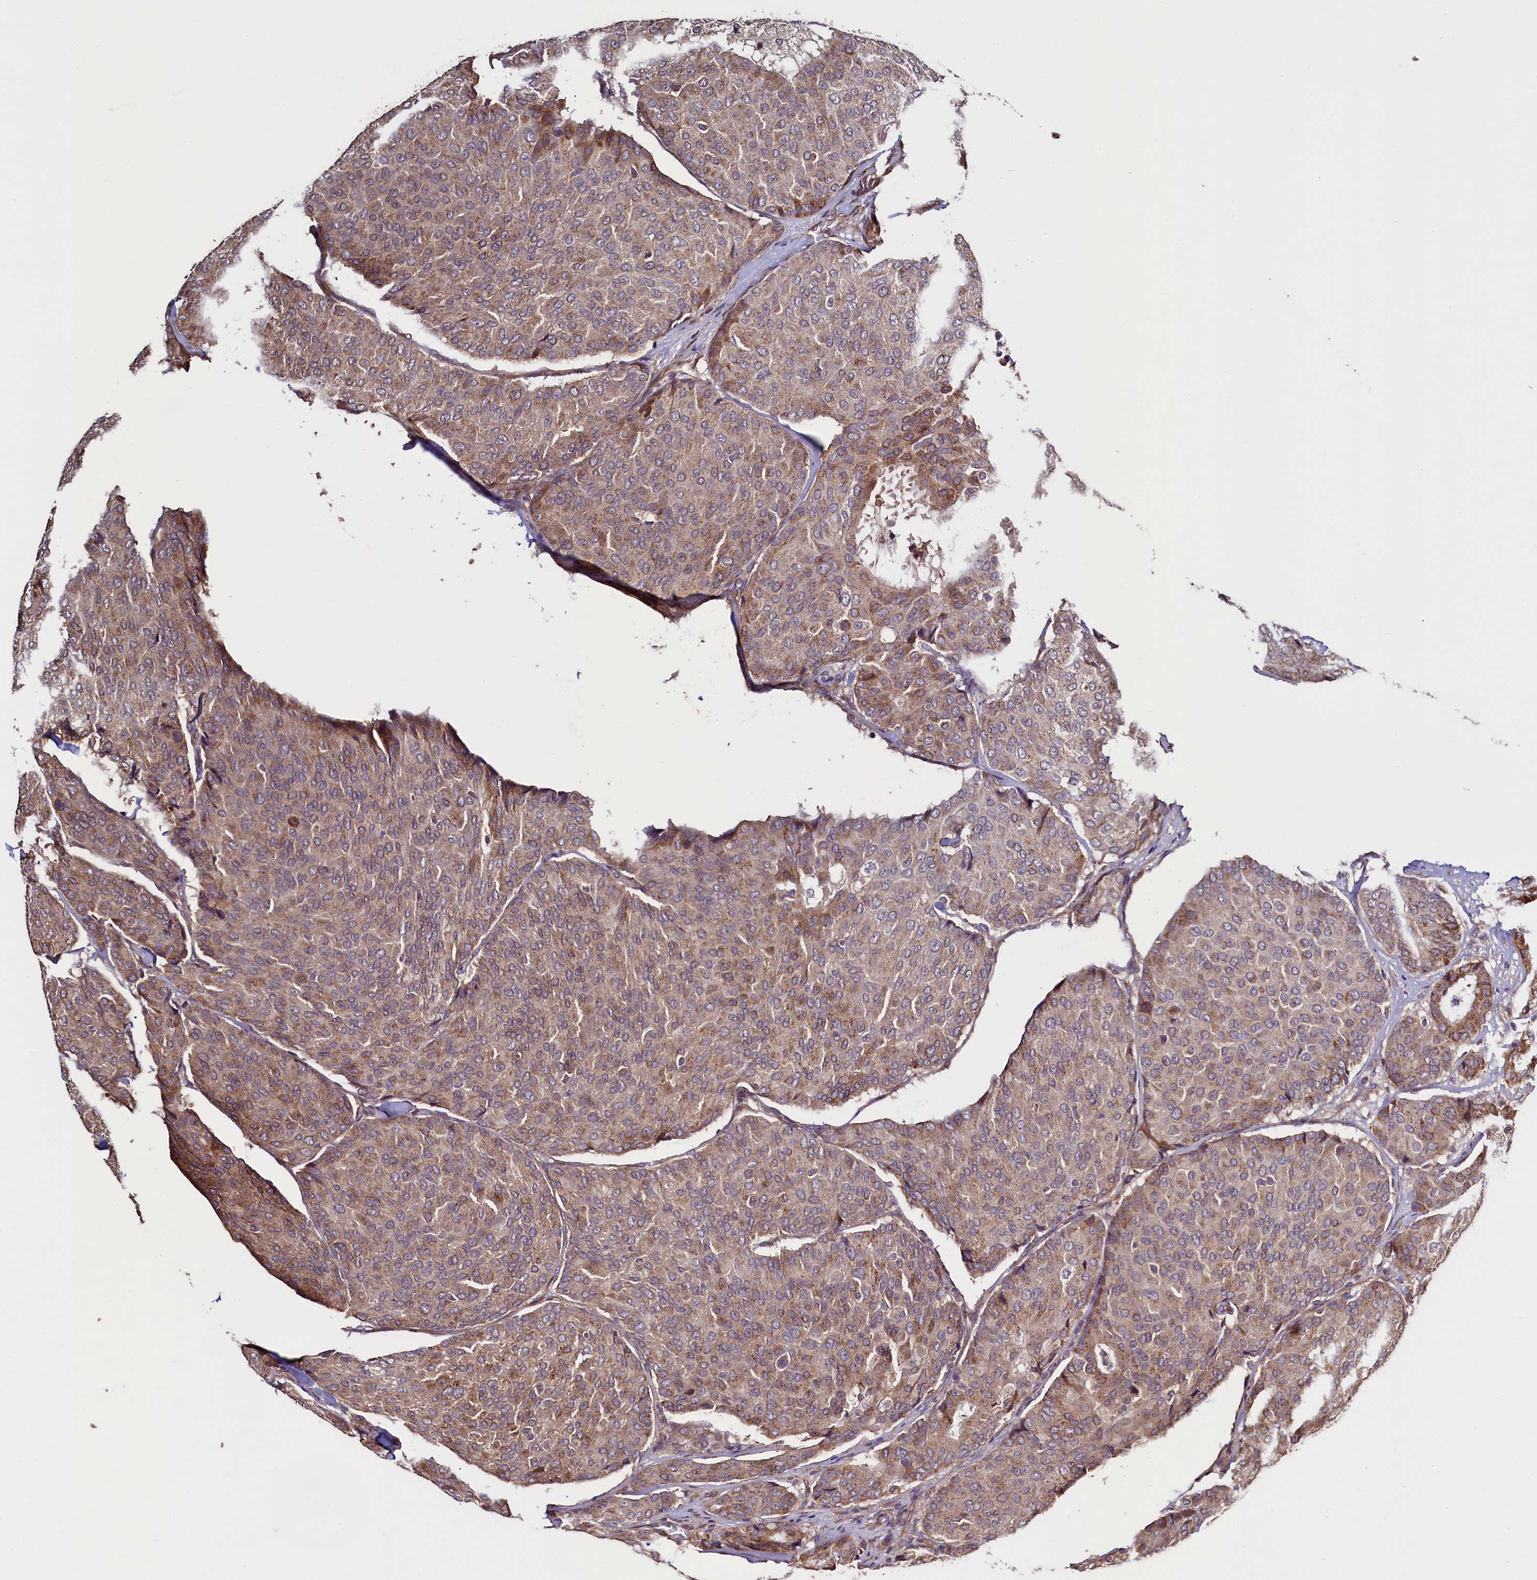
{"staining": {"intensity": "moderate", "quantity": "<25%", "location": "cytoplasmic/membranous"}, "tissue": "breast cancer", "cell_type": "Tumor cells", "image_type": "cancer", "snomed": [{"axis": "morphology", "description": "Duct carcinoma"}, {"axis": "topography", "description": "Breast"}], "caption": "Tumor cells reveal low levels of moderate cytoplasmic/membranous positivity in about <25% of cells in human infiltrating ductal carcinoma (breast).", "gene": "RBFA", "patient": {"sex": "female", "age": 75}}